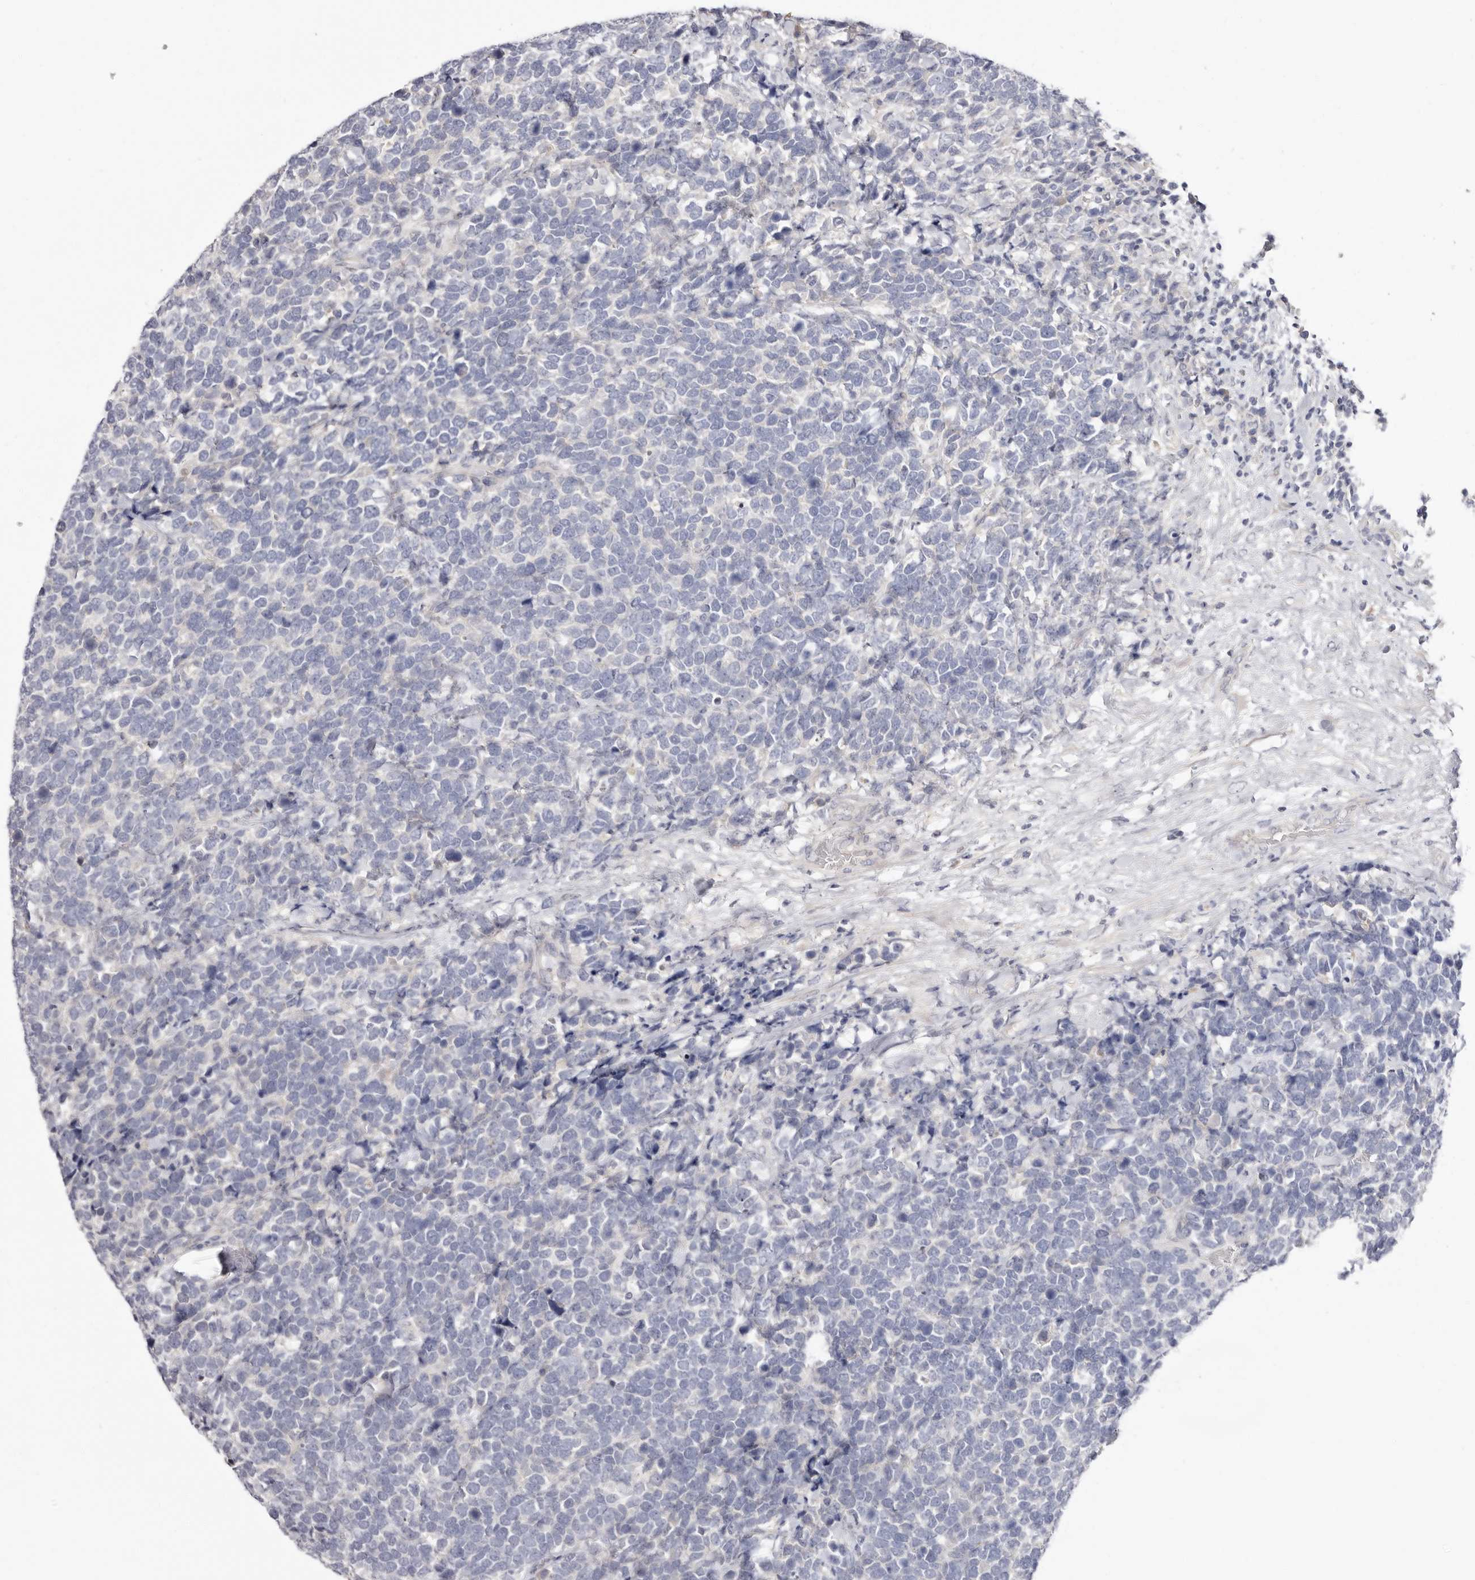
{"staining": {"intensity": "negative", "quantity": "none", "location": "none"}, "tissue": "urothelial cancer", "cell_type": "Tumor cells", "image_type": "cancer", "snomed": [{"axis": "morphology", "description": "Urothelial carcinoma, High grade"}, {"axis": "topography", "description": "Urinary bladder"}], "caption": "Immunohistochemical staining of high-grade urothelial carcinoma exhibits no significant expression in tumor cells.", "gene": "STK16", "patient": {"sex": "female", "age": 82}}